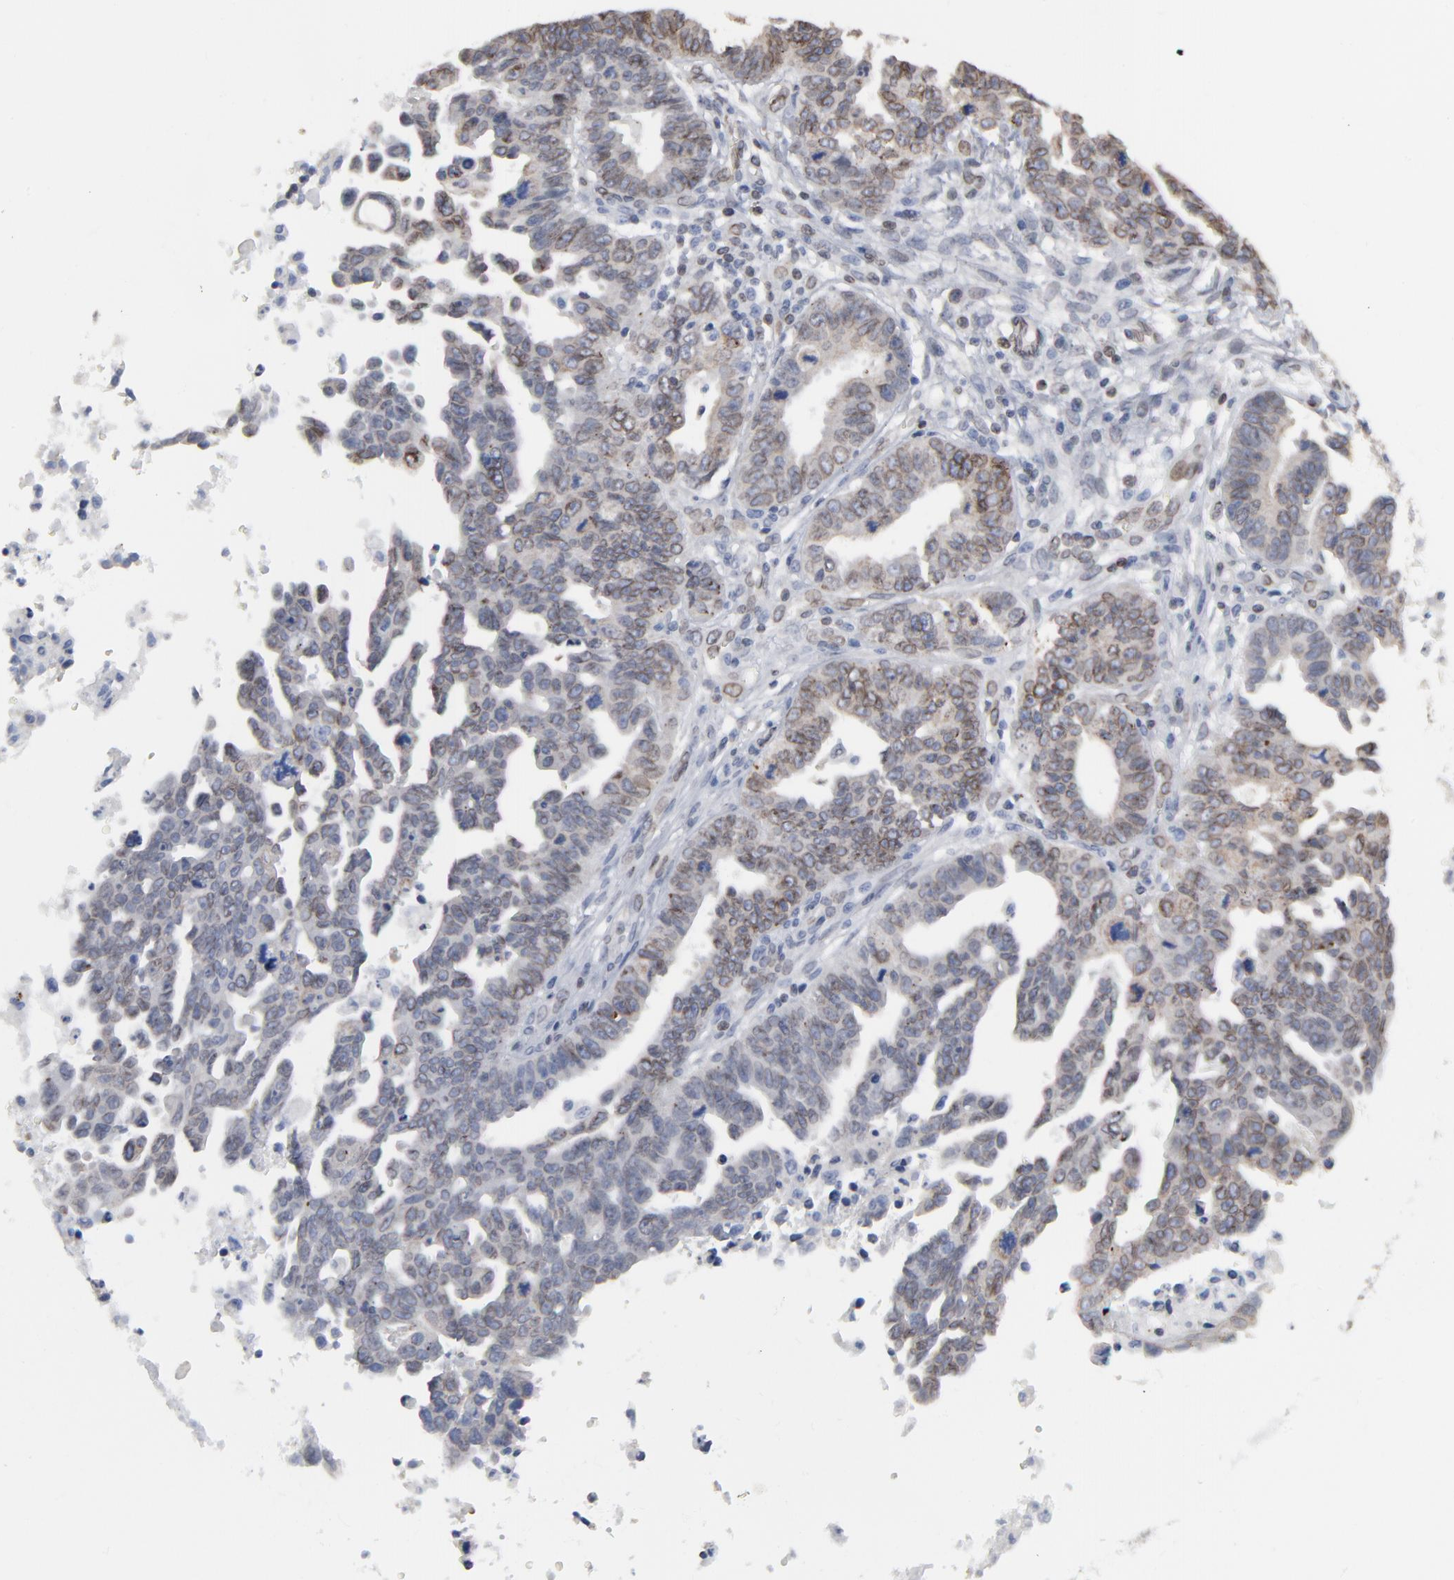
{"staining": {"intensity": "weak", "quantity": "25%-75%", "location": "cytoplasmic/membranous,nuclear"}, "tissue": "ovarian cancer", "cell_type": "Tumor cells", "image_type": "cancer", "snomed": [{"axis": "morphology", "description": "Carcinoma, endometroid"}, {"axis": "morphology", "description": "Cystadenocarcinoma, serous, NOS"}, {"axis": "topography", "description": "Ovary"}], "caption": "This micrograph reveals IHC staining of human serous cystadenocarcinoma (ovarian), with low weak cytoplasmic/membranous and nuclear positivity in about 25%-75% of tumor cells.", "gene": "SYNE2", "patient": {"sex": "female", "age": 45}}